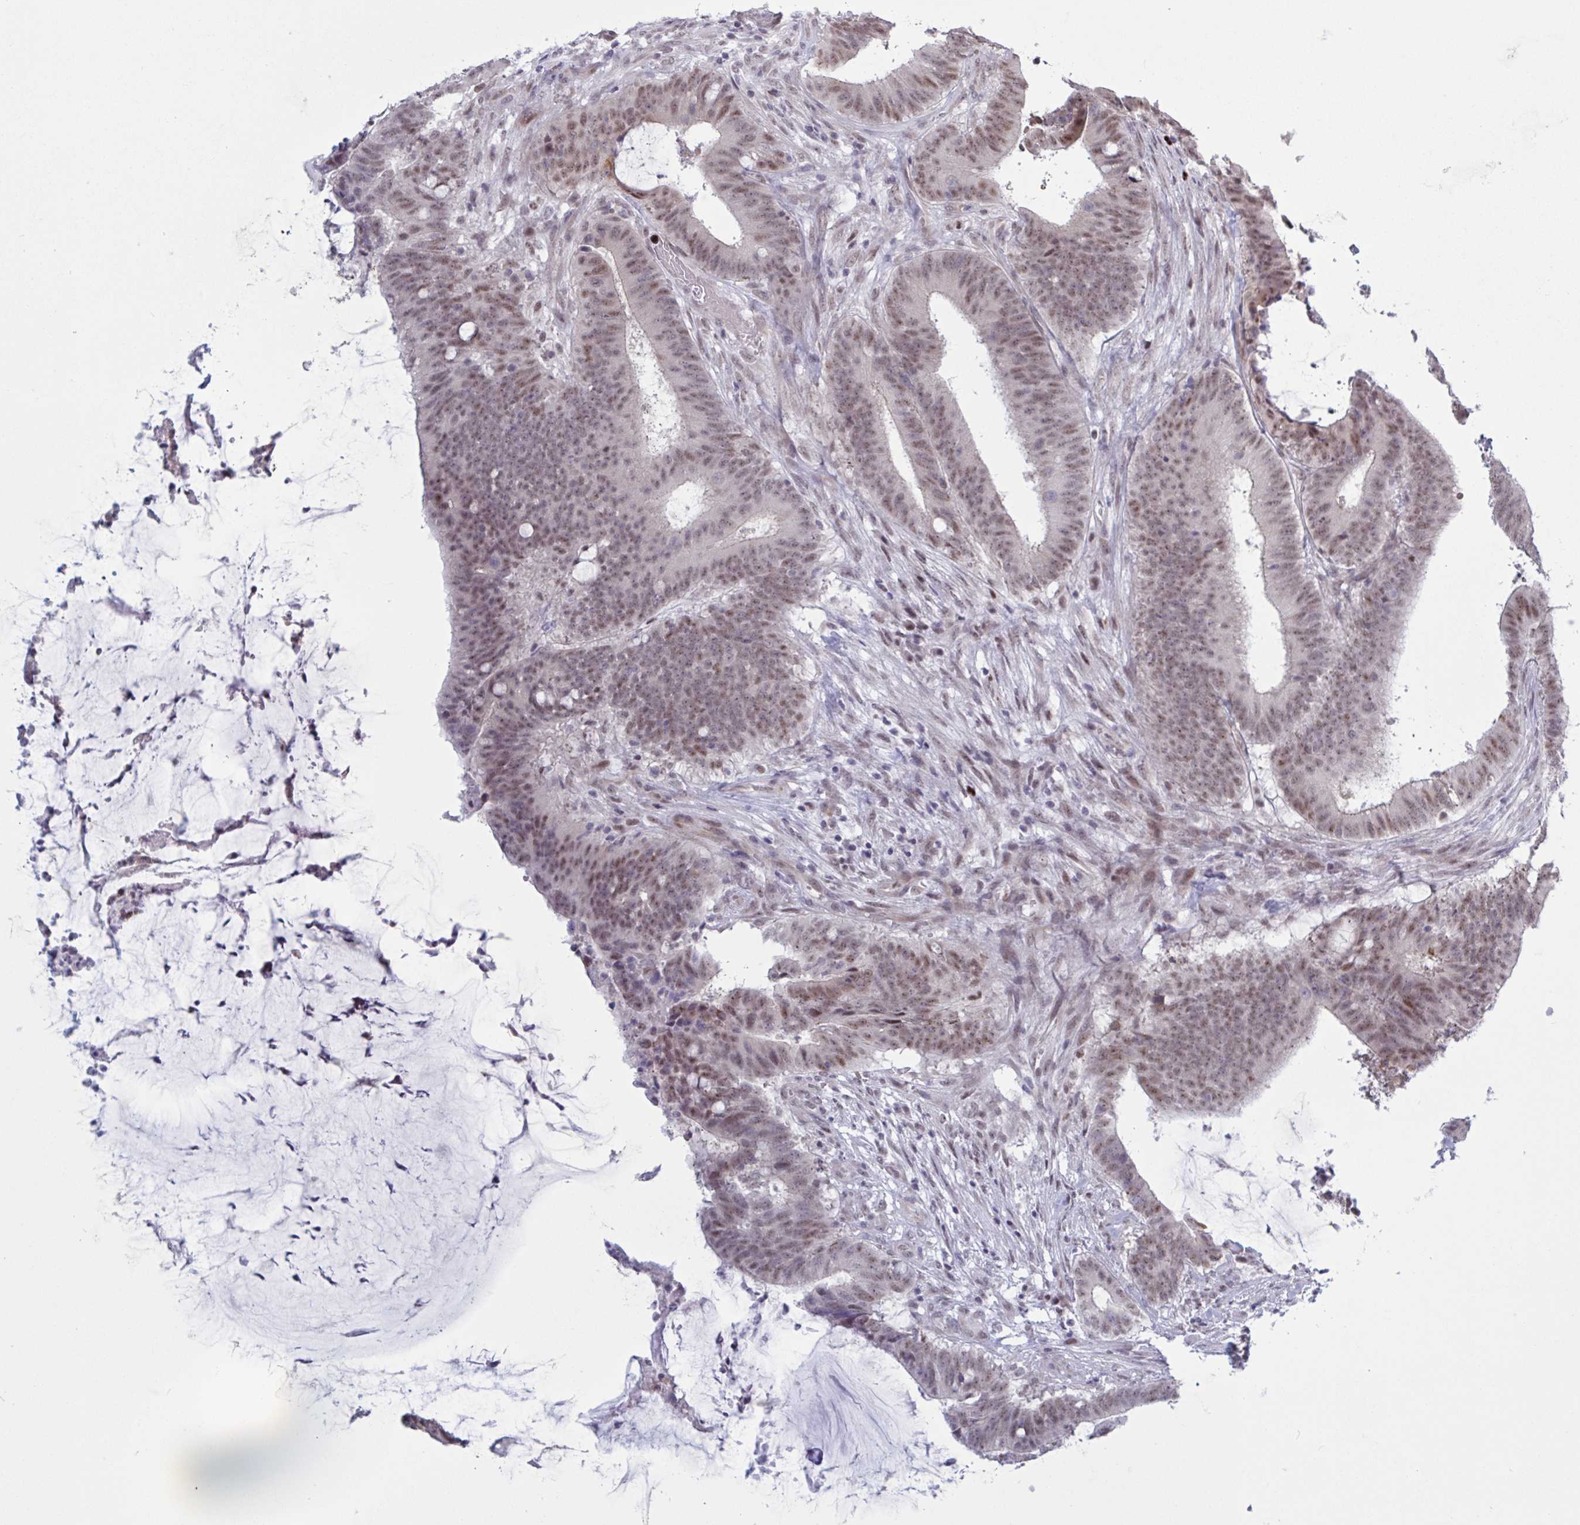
{"staining": {"intensity": "moderate", "quantity": ">75%", "location": "nuclear"}, "tissue": "colorectal cancer", "cell_type": "Tumor cells", "image_type": "cancer", "snomed": [{"axis": "morphology", "description": "Adenocarcinoma, NOS"}, {"axis": "topography", "description": "Colon"}], "caption": "IHC of human colorectal adenocarcinoma shows medium levels of moderate nuclear staining in approximately >75% of tumor cells.", "gene": "PRMT6", "patient": {"sex": "female", "age": 43}}